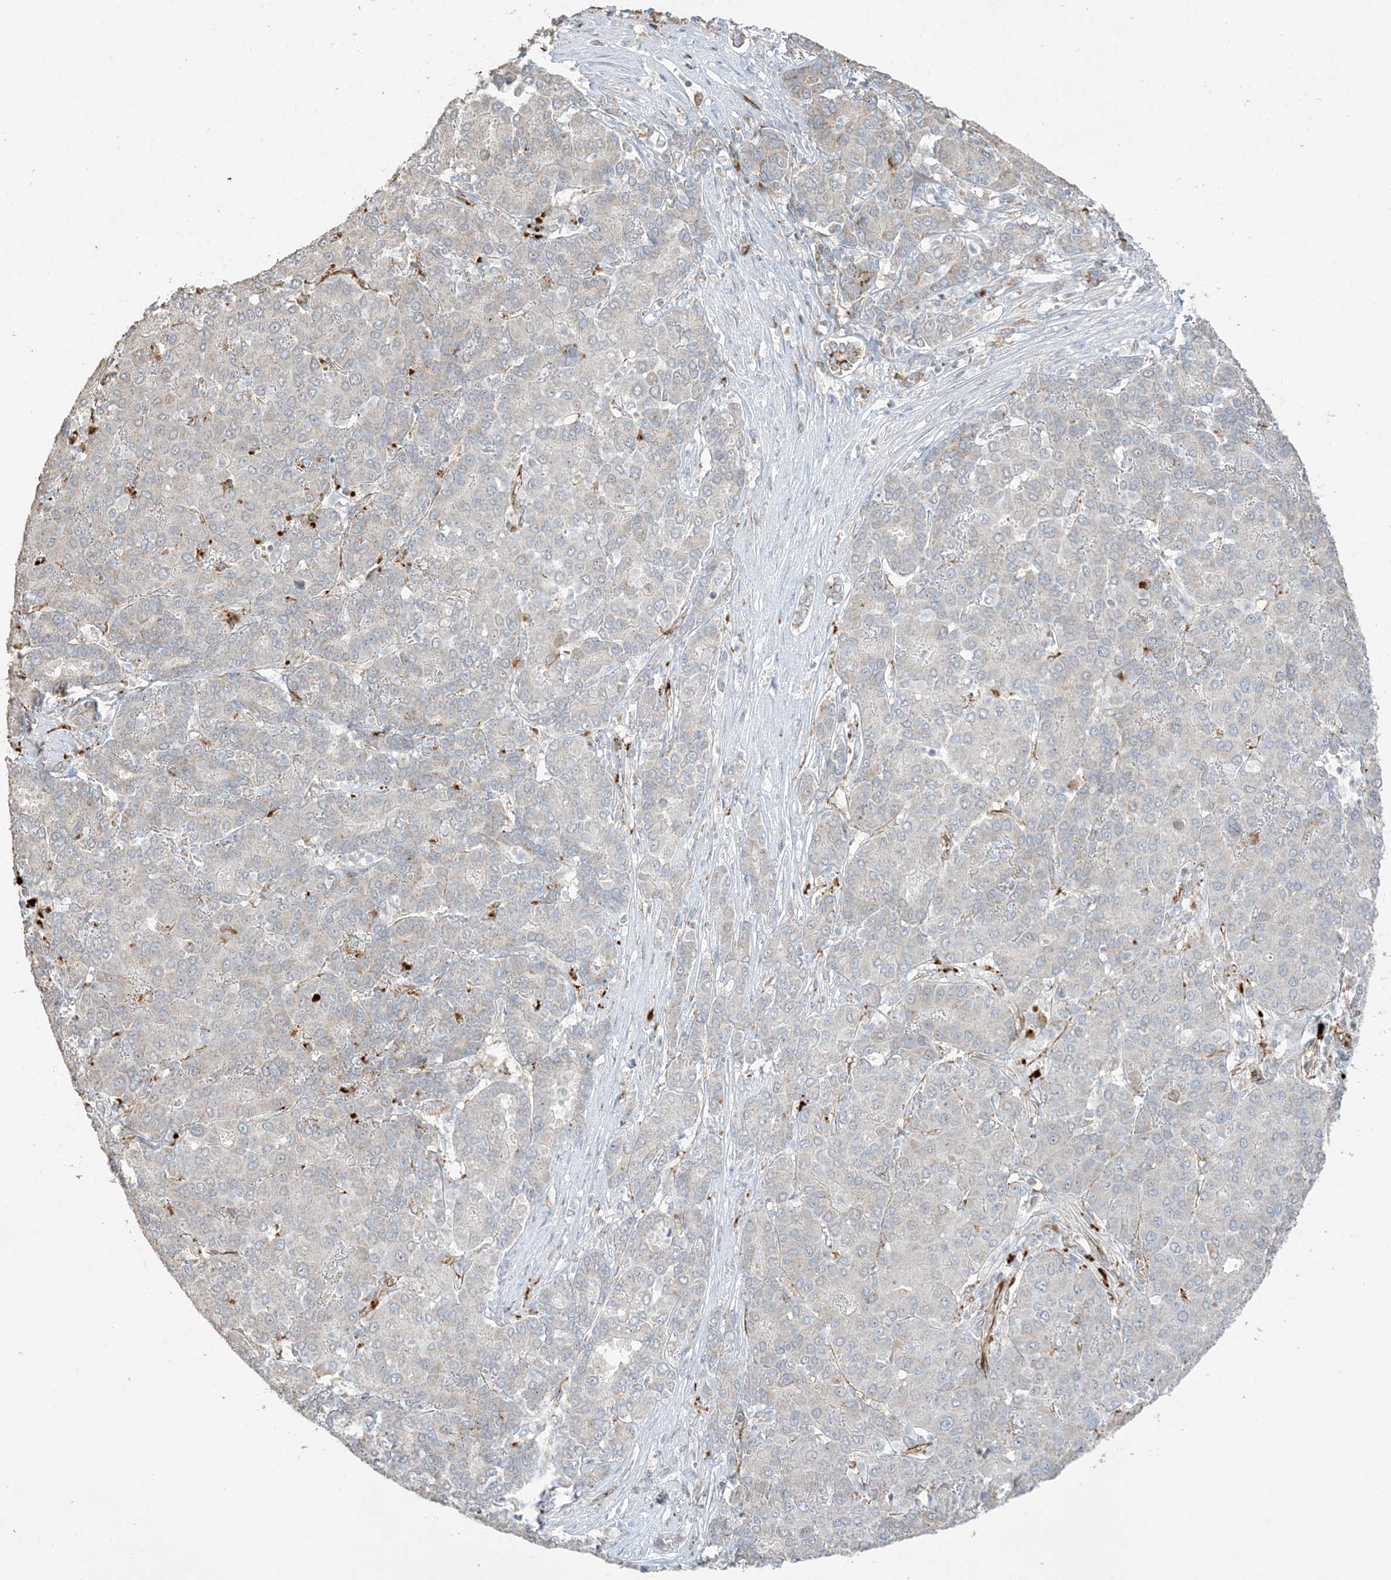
{"staining": {"intensity": "negative", "quantity": "none", "location": "none"}, "tissue": "liver cancer", "cell_type": "Tumor cells", "image_type": "cancer", "snomed": [{"axis": "morphology", "description": "Carcinoma, Hepatocellular, NOS"}, {"axis": "topography", "description": "Liver"}], "caption": "IHC image of human hepatocellular carcinoma (liver) stained for a protein (brown), which displays no staining in tumor cells.", "gene": "AGA", "patient": {"sex": "male", "age": 65}}